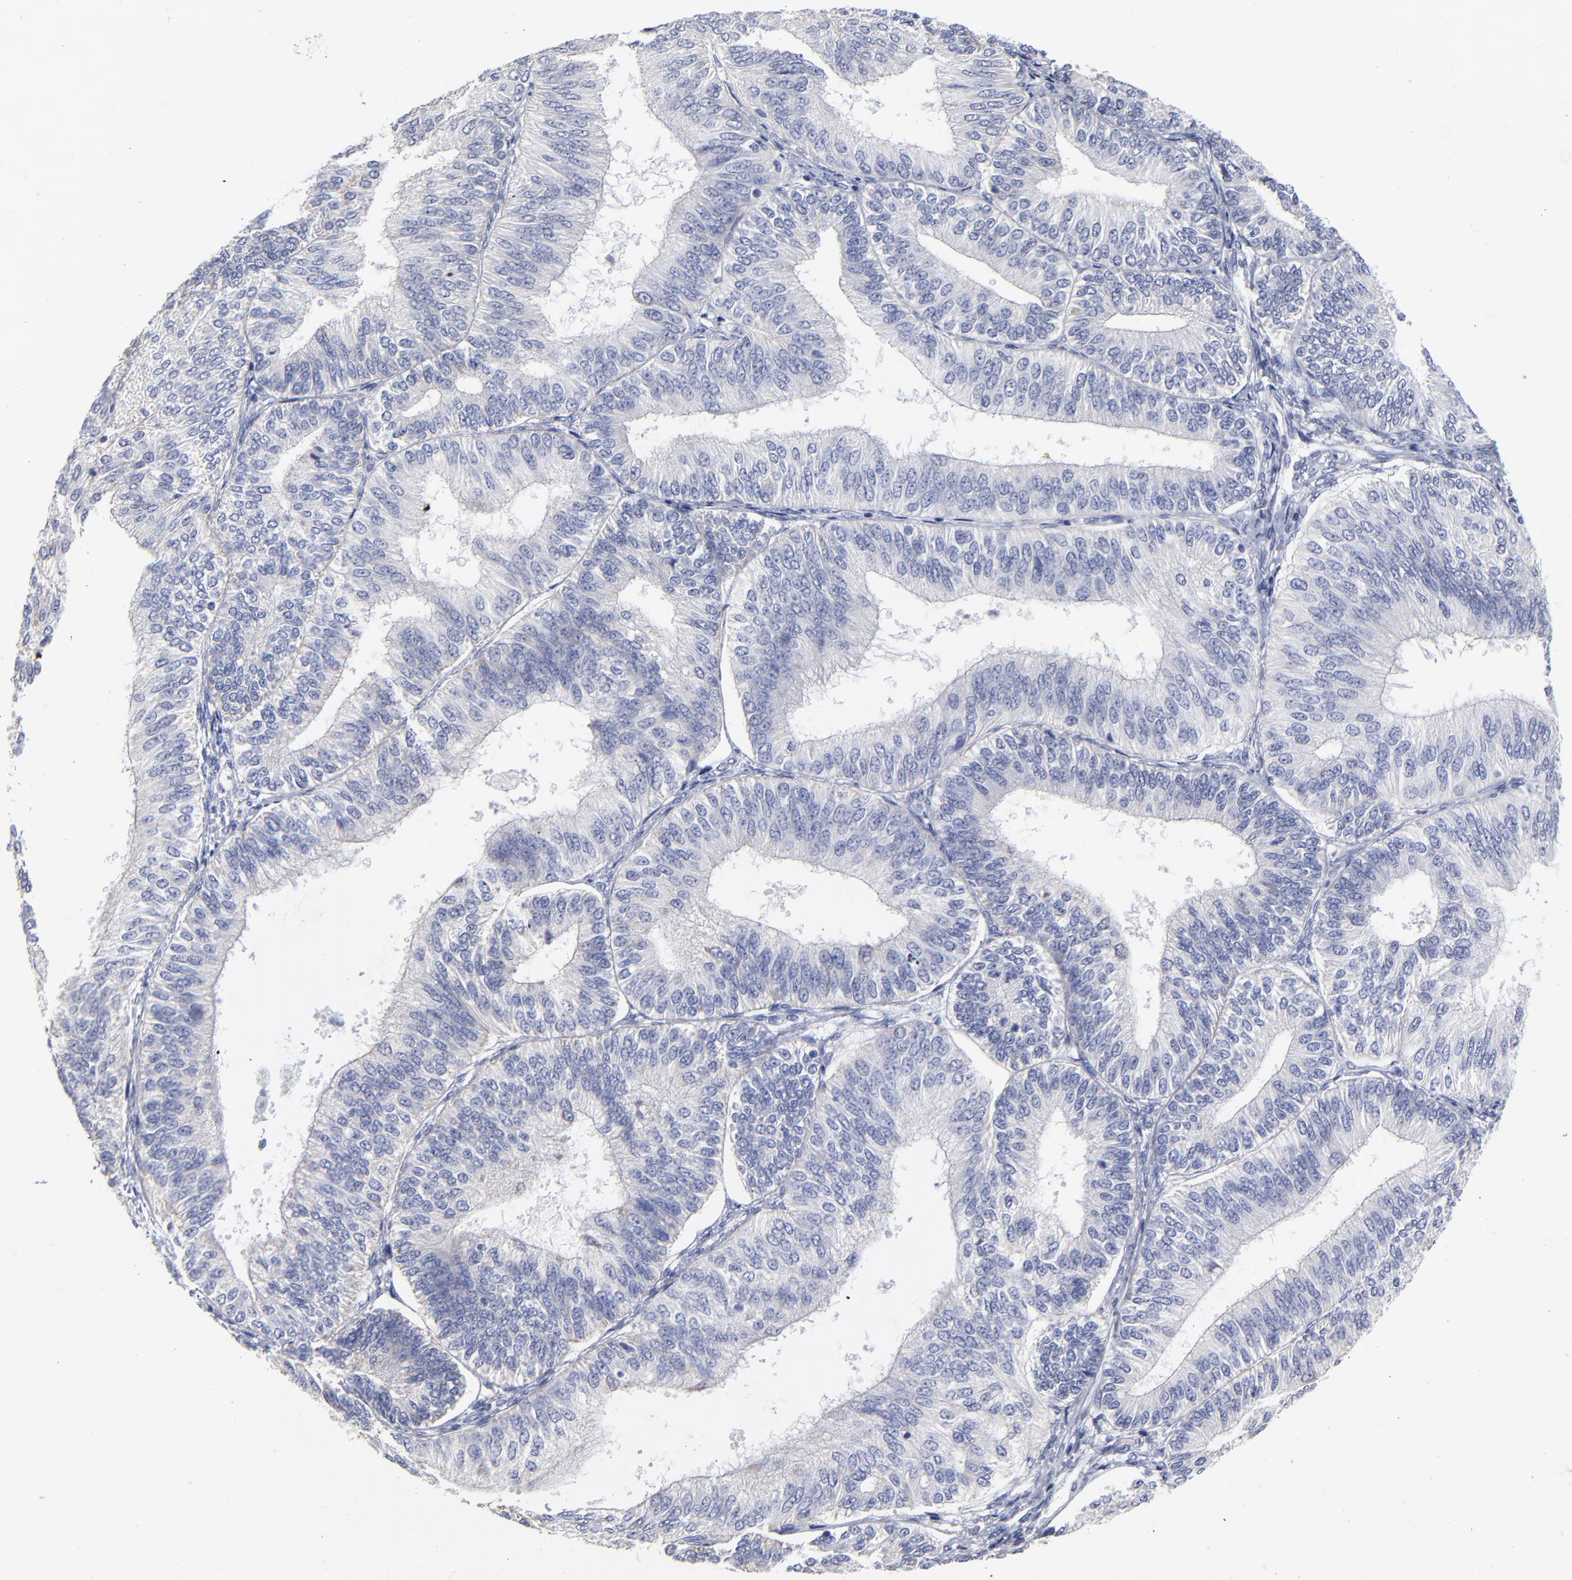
{"staining": {"intensity": "negative", "quantity": "none", "location": "none"}, "tissue": "endometrial cancer", "cell_type": "Tumor cells", "image_type": "cancer", "snomed": [{"axis": "morphology", "description": "Adenocarcinoma, NOS"}, {"axis": "topography", "description": "Endometrium"}], "caption": "The image exhibits no staining of tumor cells in endometrial adenocarcinoma.", "gene": "PTP4A1", "patient": {"sex": "female", "age": 55}}